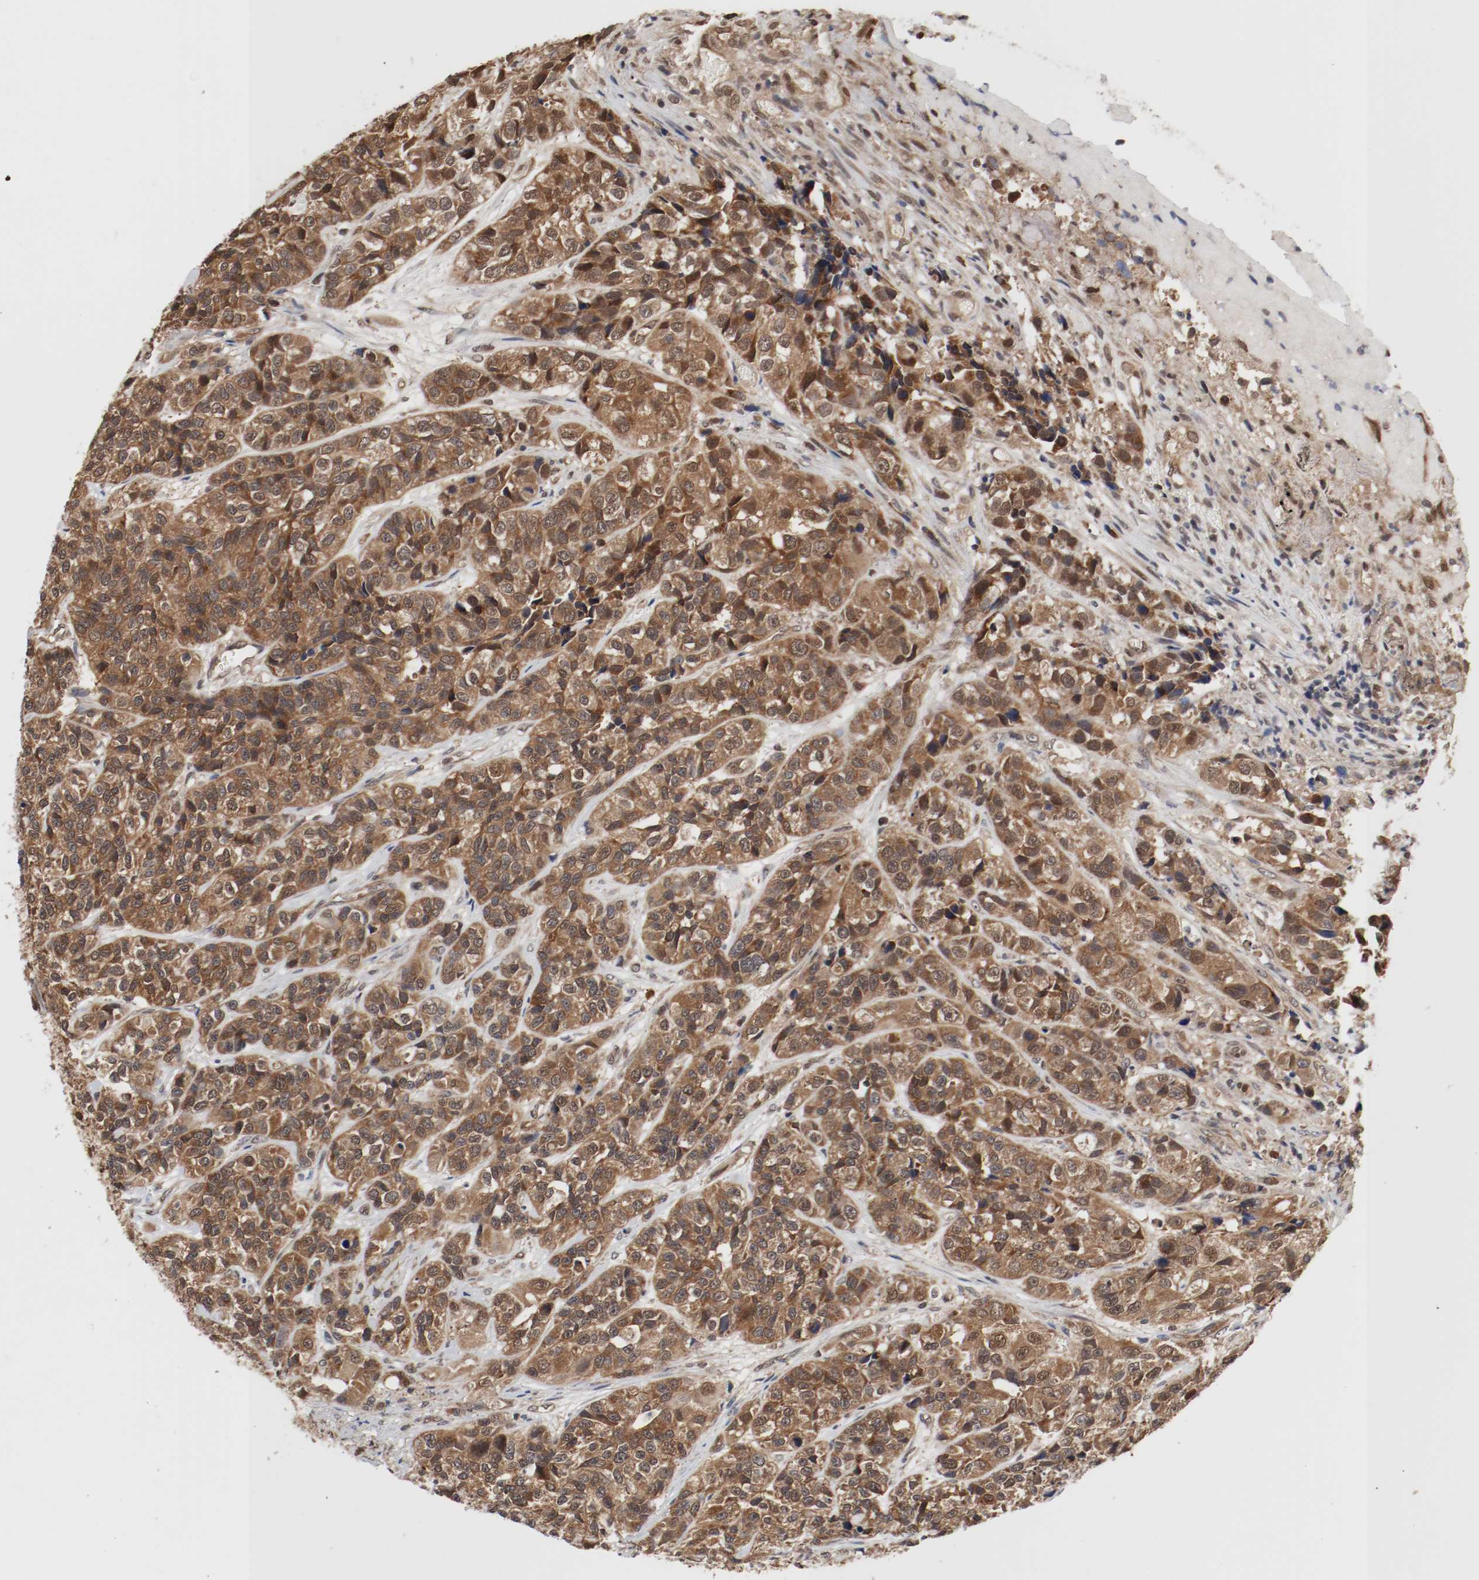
{"staining": {"intensity": "moderate", "quantity": ">75%", "location": "cytoplasmic/membranous,nuclear"}, "tissue": "urothelial cancer", "cell_type": "Tumor cells", "image_type": "cancer", "snomed": [{"axis": "morphology", "description": "Urothelial carcinoma, High grade"}, {"axis": "topography", "description": "Urinary bladder"}], "caption": "Immunohistochemistry (IHC) of human urothelial cancer displays medium levels of moderate cytoplasmic/membranous and nuclear positivity in approximately >75% of tumor cells. (DAB IHC with brightfield microscopy, high magnification).", "gene": "AFG3L2", "patient": {"sex": "female", "age": 81}}